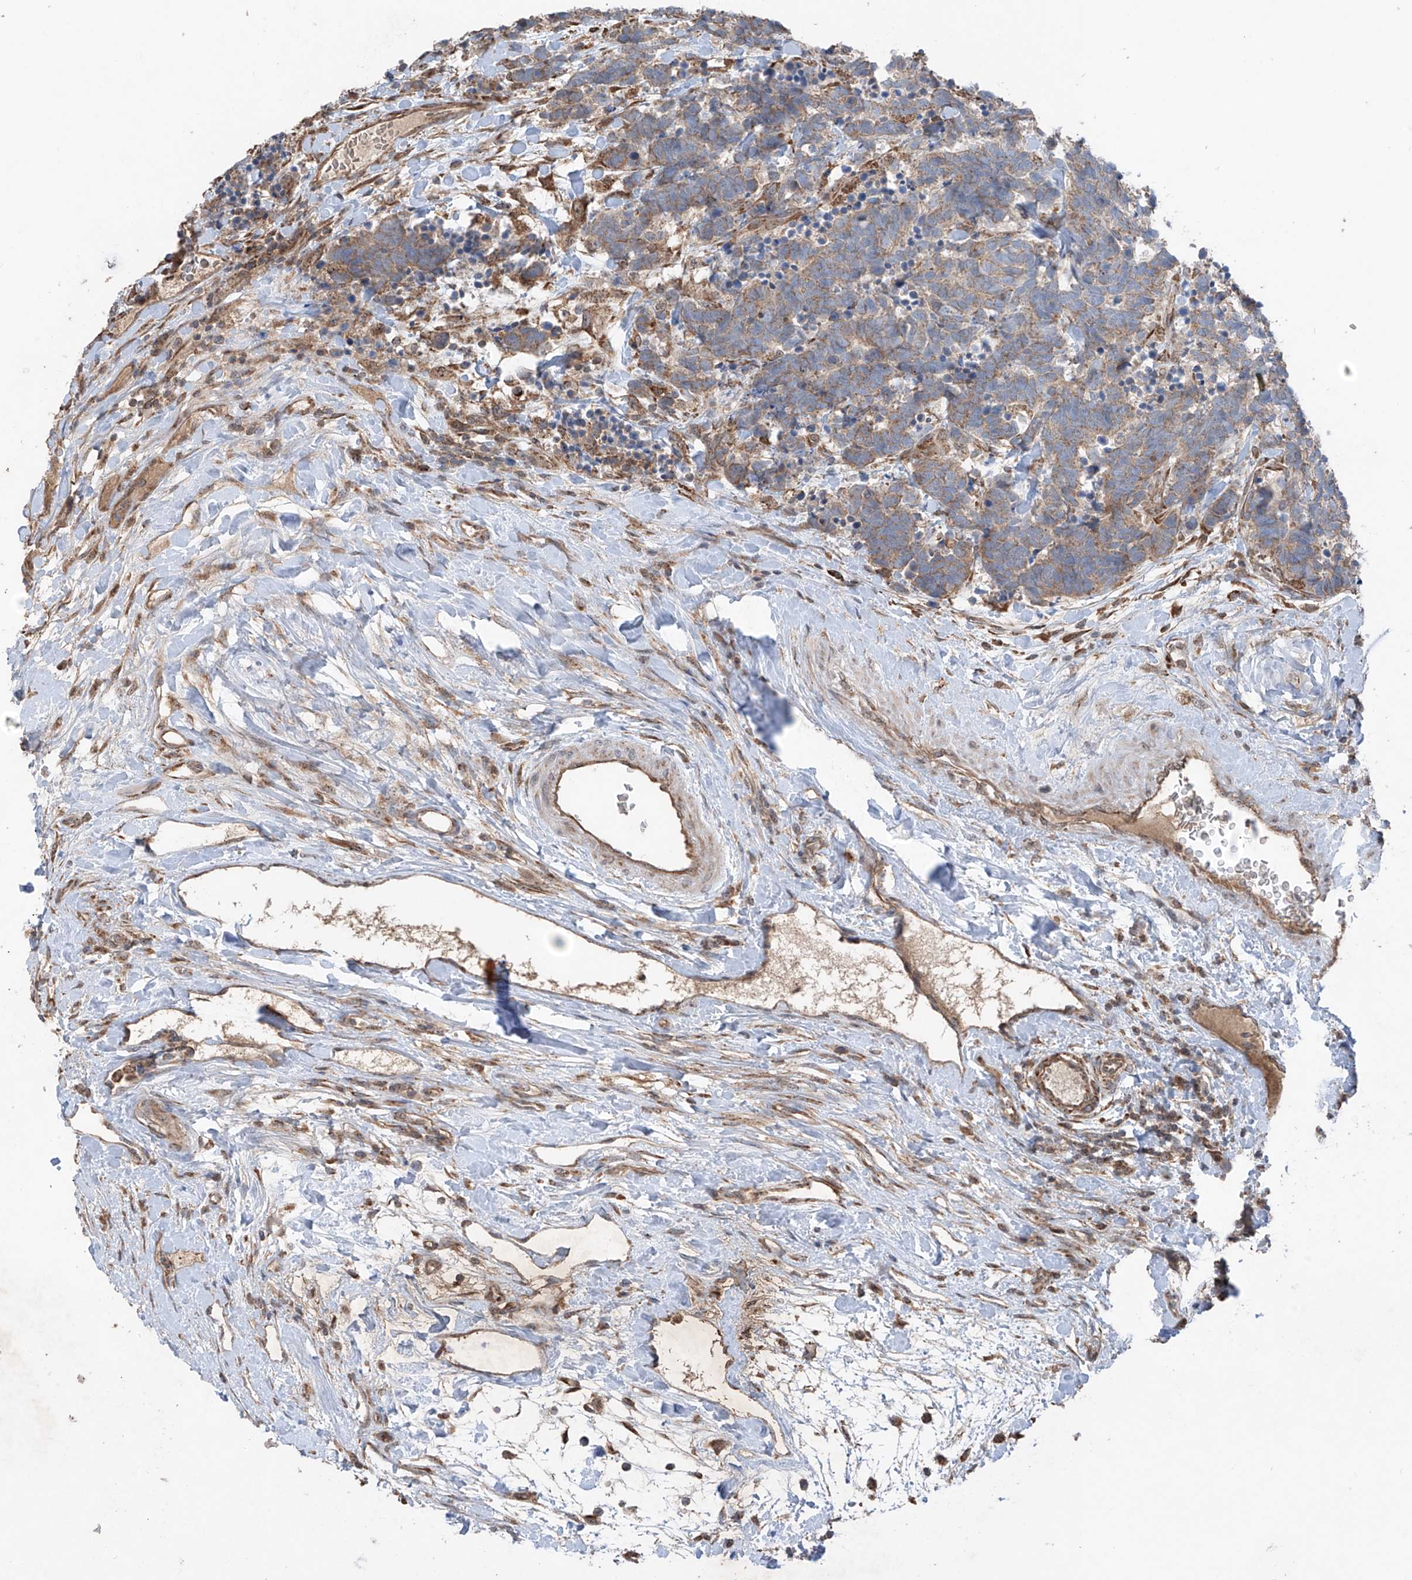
{"staining": {"intensity": "weak", "quantity": ">75%", "location": "cytoplasmic/membranous"}, "tissue": "carcinoid", "cell_type": "Tumor cells", "image_type": "cancer", "snomed": [{"axis": "morphology", "description": "Carcinoma, NOS"}, {"axis": "morphology", "description": "Carcinoid, malignant, NOS"}, {"axis": "topography", "description": "Urinary bladder"}], "caption": "This histopathology image demonstrates immunohistochemistry (IHC) staining of carcinoid, with low weak cytoplasmic/membranous staining in approximately >75% of tumor cells.", "gene": "SAMD3", "patient": {"sex": "male", "age": 57}}